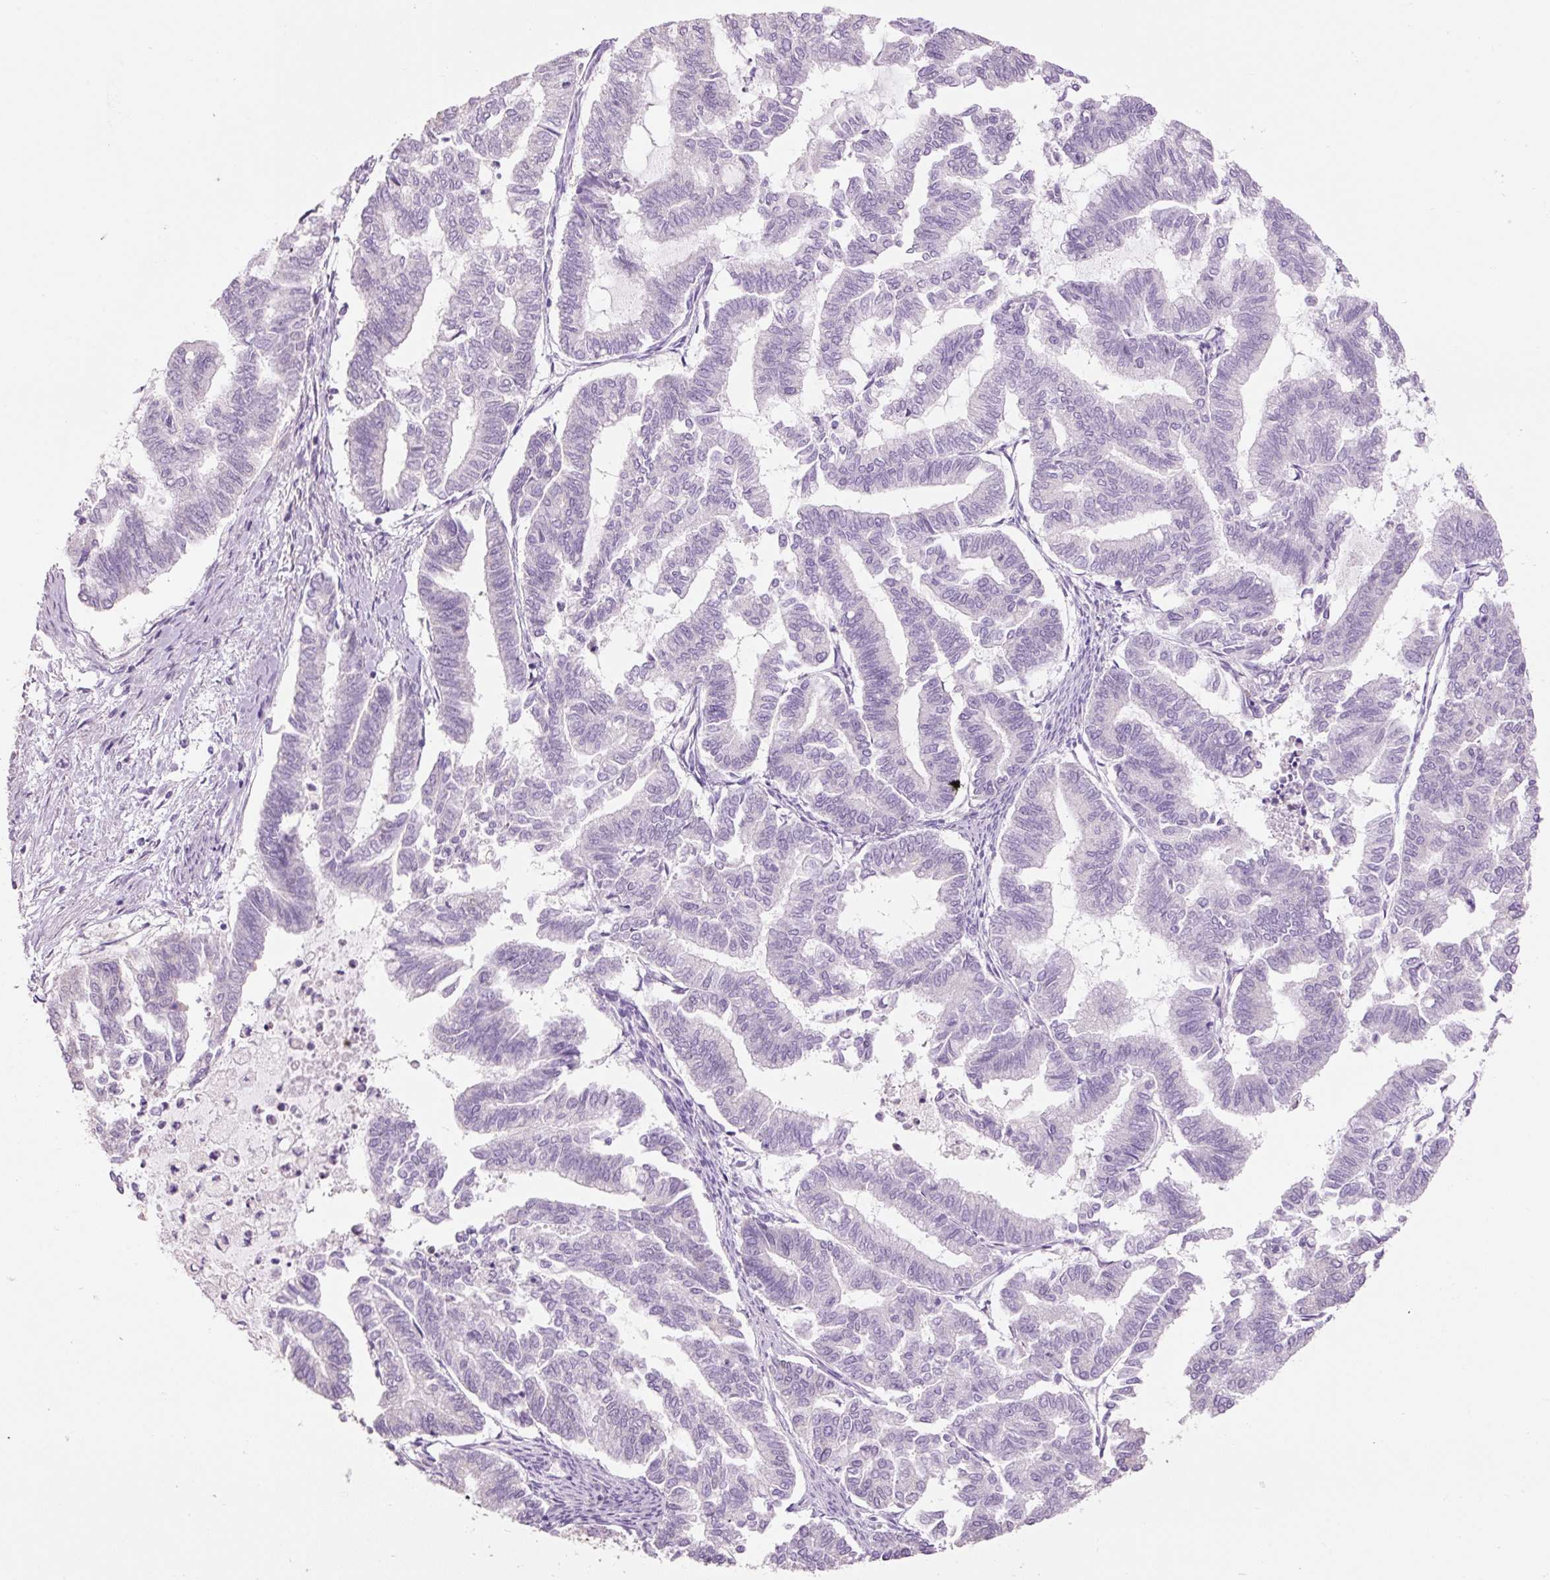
{"staining": {"intensity": "negative", "quantity": "none", "location": "none"}, "tissue": "endometrial cancer", "cell_type": "Tumor cells", "image_type": "cancer", "snomed": [{"axis": "morphology", "description": "Adenocarcinoma, NOS"}, {"axis": "topography", "description": "Endometrium"}], "caption": "High power microscopy micrograph of an IHC histopathology image of endometrial cancer, revealing no significant staining in tumor cells.", "gene": "HAX1", "patient": {"sex": "female", "age": 79}}